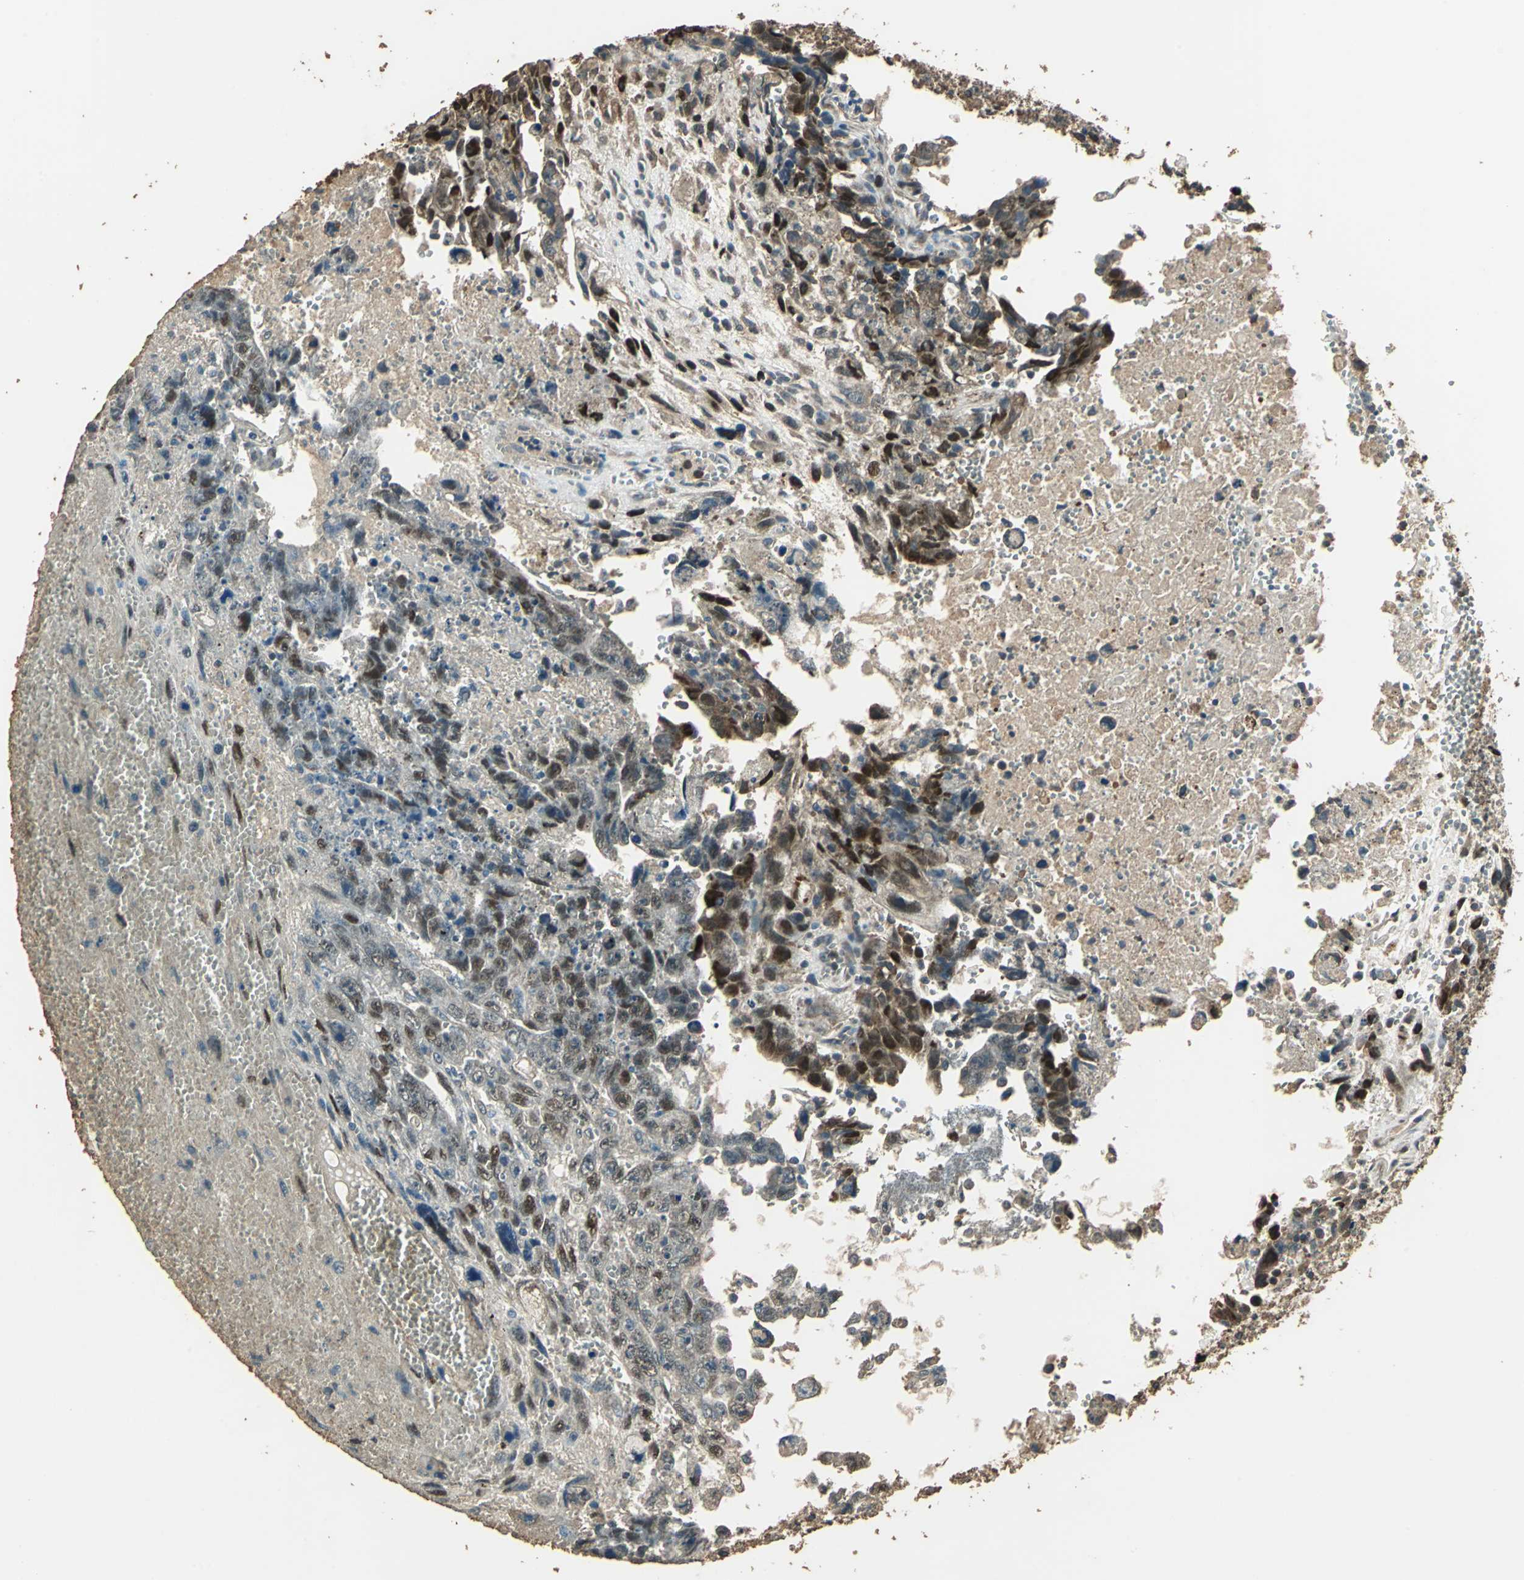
{"staining": {"intensity": "moderate", "quantity": ">75%", "location": "cytoplasmic/membranous,nuclear"}, "tissue": "testis cancer", "cell_type": "Tumor cells", "image_type": "cancer", "snomed": [{"axis": "morphology", "description": "Carcinoma, Embryonal, NOS"}, {"axis": "topography", "description": "Testis"}], "caption": "Human testis embryonal carcinoma stained with a brown dye reveals moderate cytoplasmic/membranous and nuclear positive expression in approximately >75% of tumor cells.", "gene": "TMPRSS4", "patient": {"sex": "male", "age": 28}}